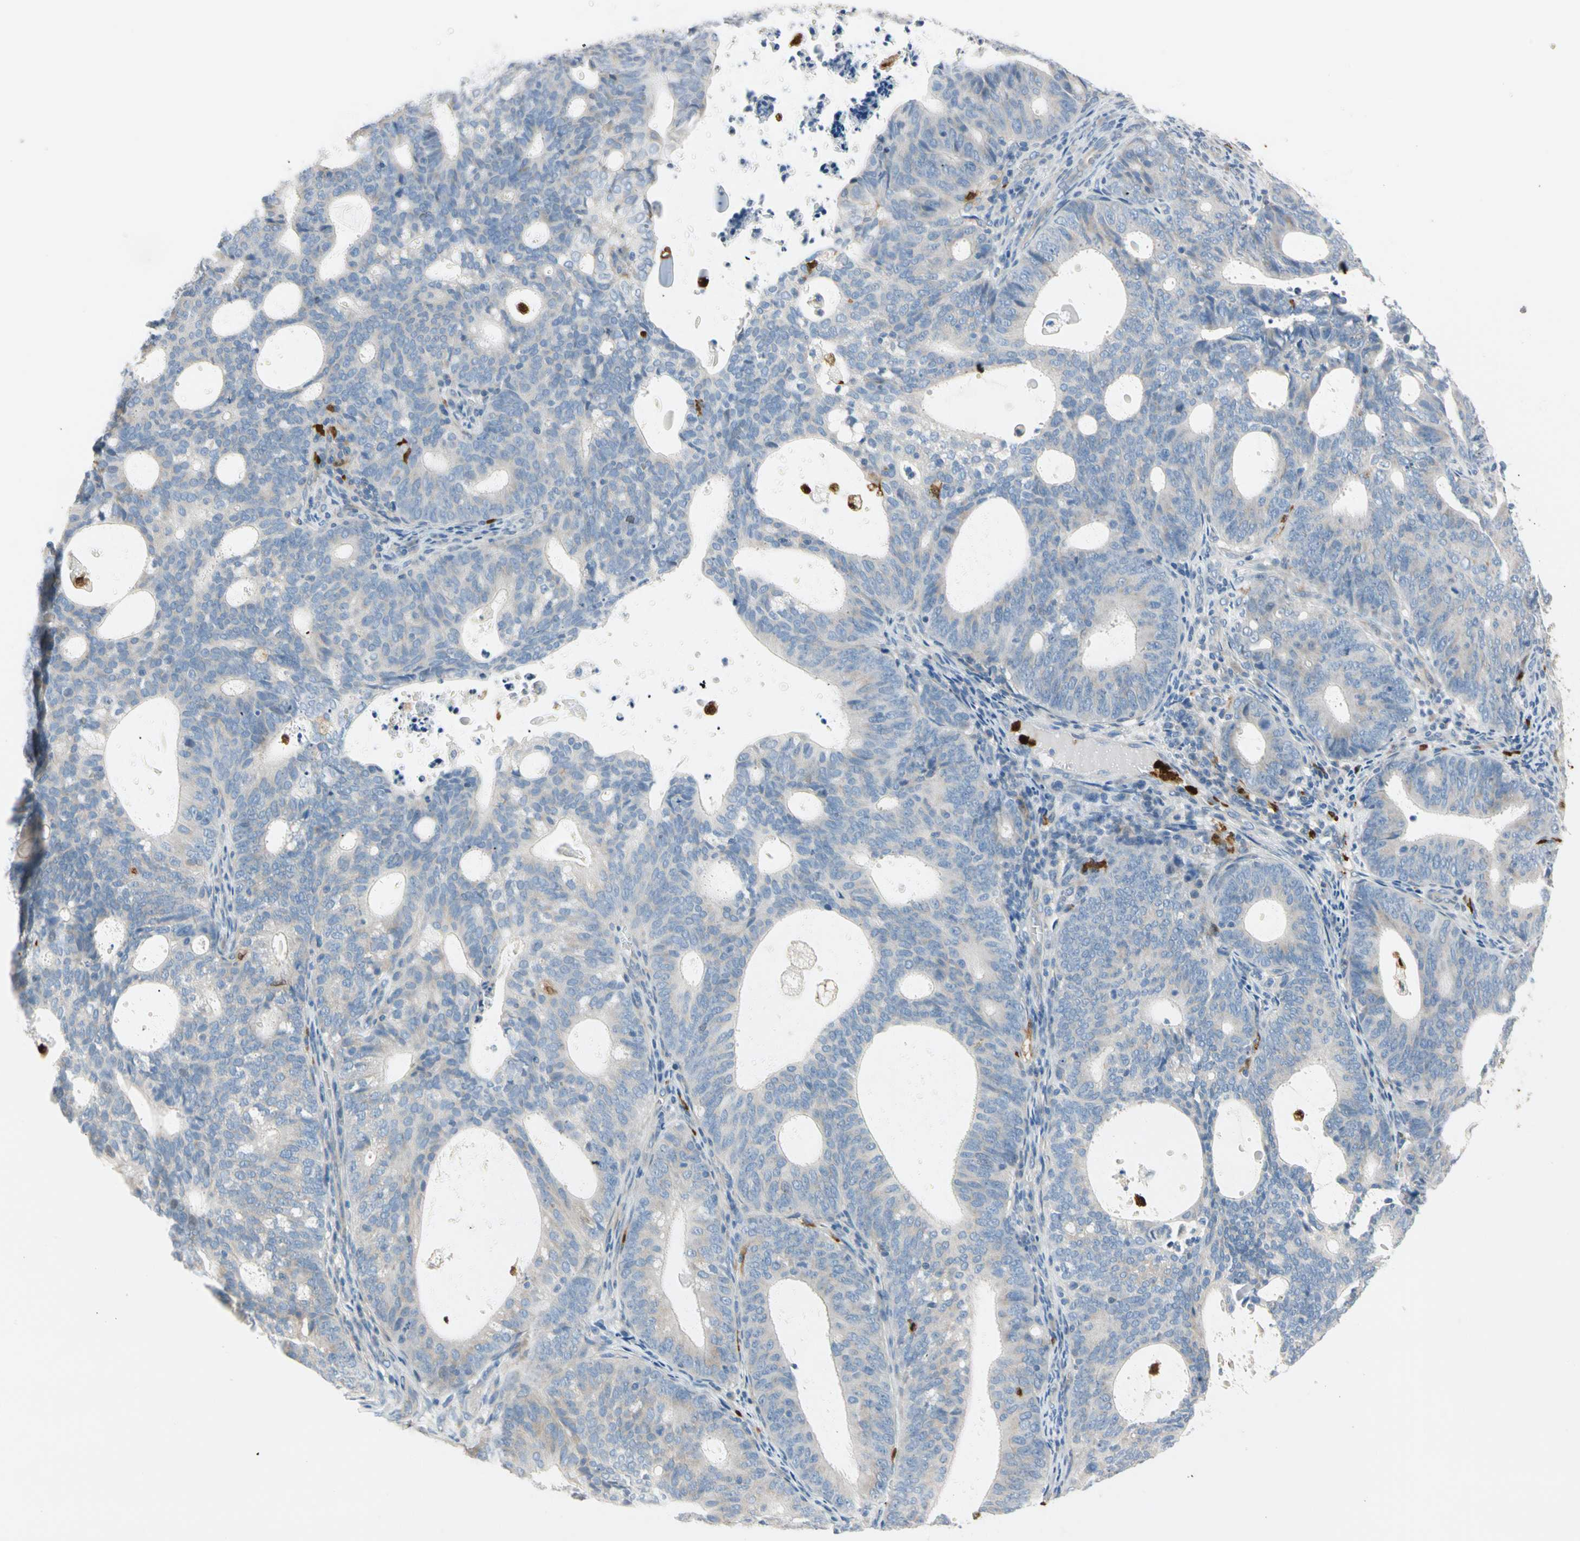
{"staining": {"intensity": "negative", "quantity": "none", "location": "none"}, "tissue": "endometrial cancer", "cell_type": "Tumor cells", "image_type": "cancer", "snomed": [{"axis": "morphology", "description": "Adenocarcinoma, NOS"}, {"axis": "topography", "description": "Uterus"}], "caption": "A photomicrograph of endometrial adenocarcinoma stained for a protein reveals no brown staining in tumor cells.", "gene": "TRAF5", "patient": {"sex": "female", "age": 83}}